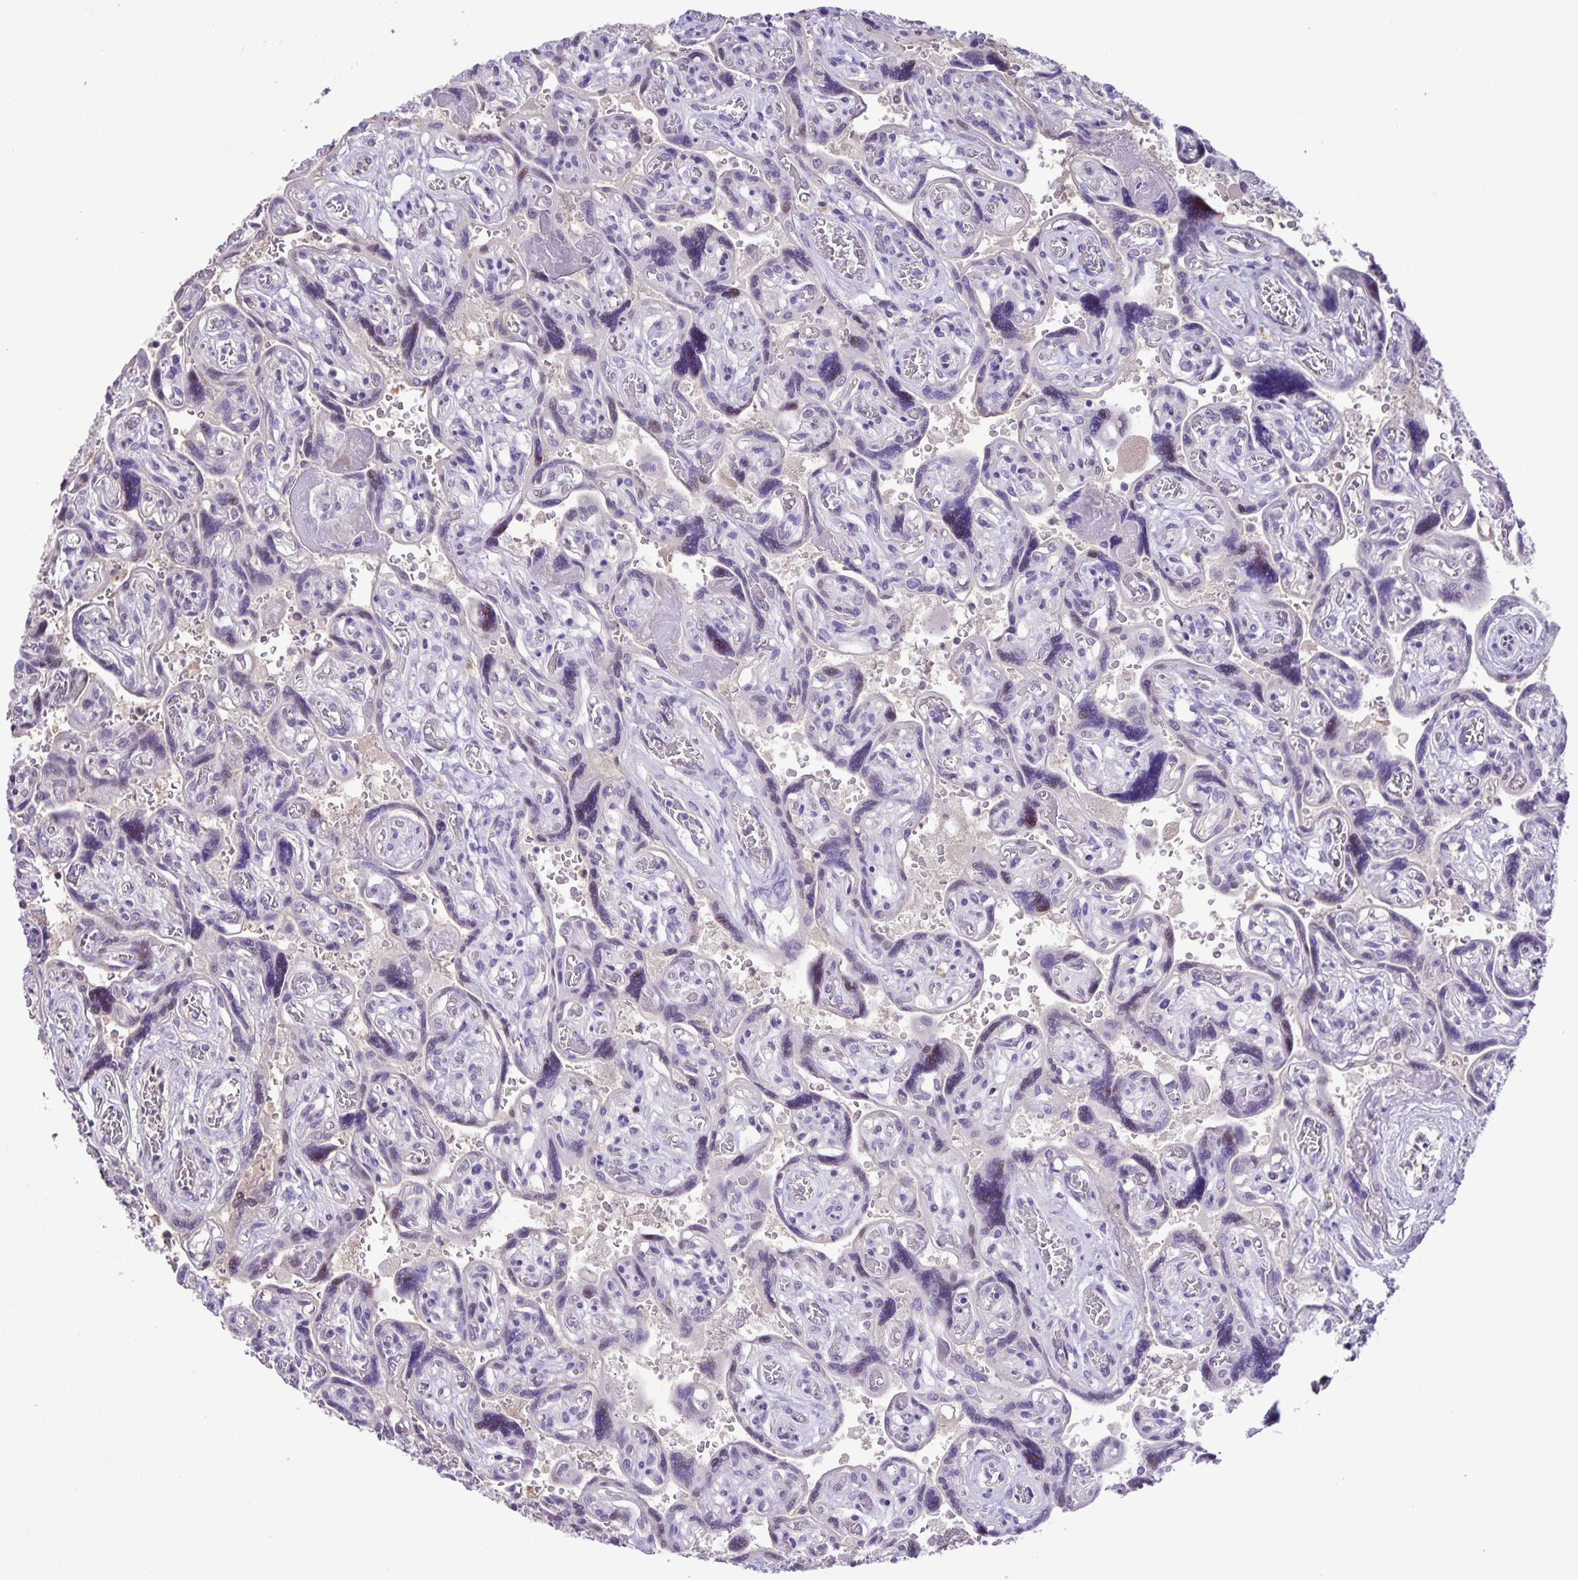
{"staining": {"intensity": "negative", "quantity": "none", "location": "none"}, "tissue": "placenta", "cell_type": "Decidual cells", "image_type": "normal", "snomed": [{"axis": "morphology", "description": "Normal tissue, NOS"}, {"axis": "topography", "description": "Placenta"}], "caption": "Unremarkable placenta was stained to show a protein in brown. There is no significant expression in decidual cells. The staining was performed using DAB (3,3'-diaminobenzidine) to visualize the protein expression in brown, while the nuclei were stained in blue with hematoxylin (Magnification: 20x).", "gene": "ONECUT2", "patient": {"sex": "female", "age": 32}}